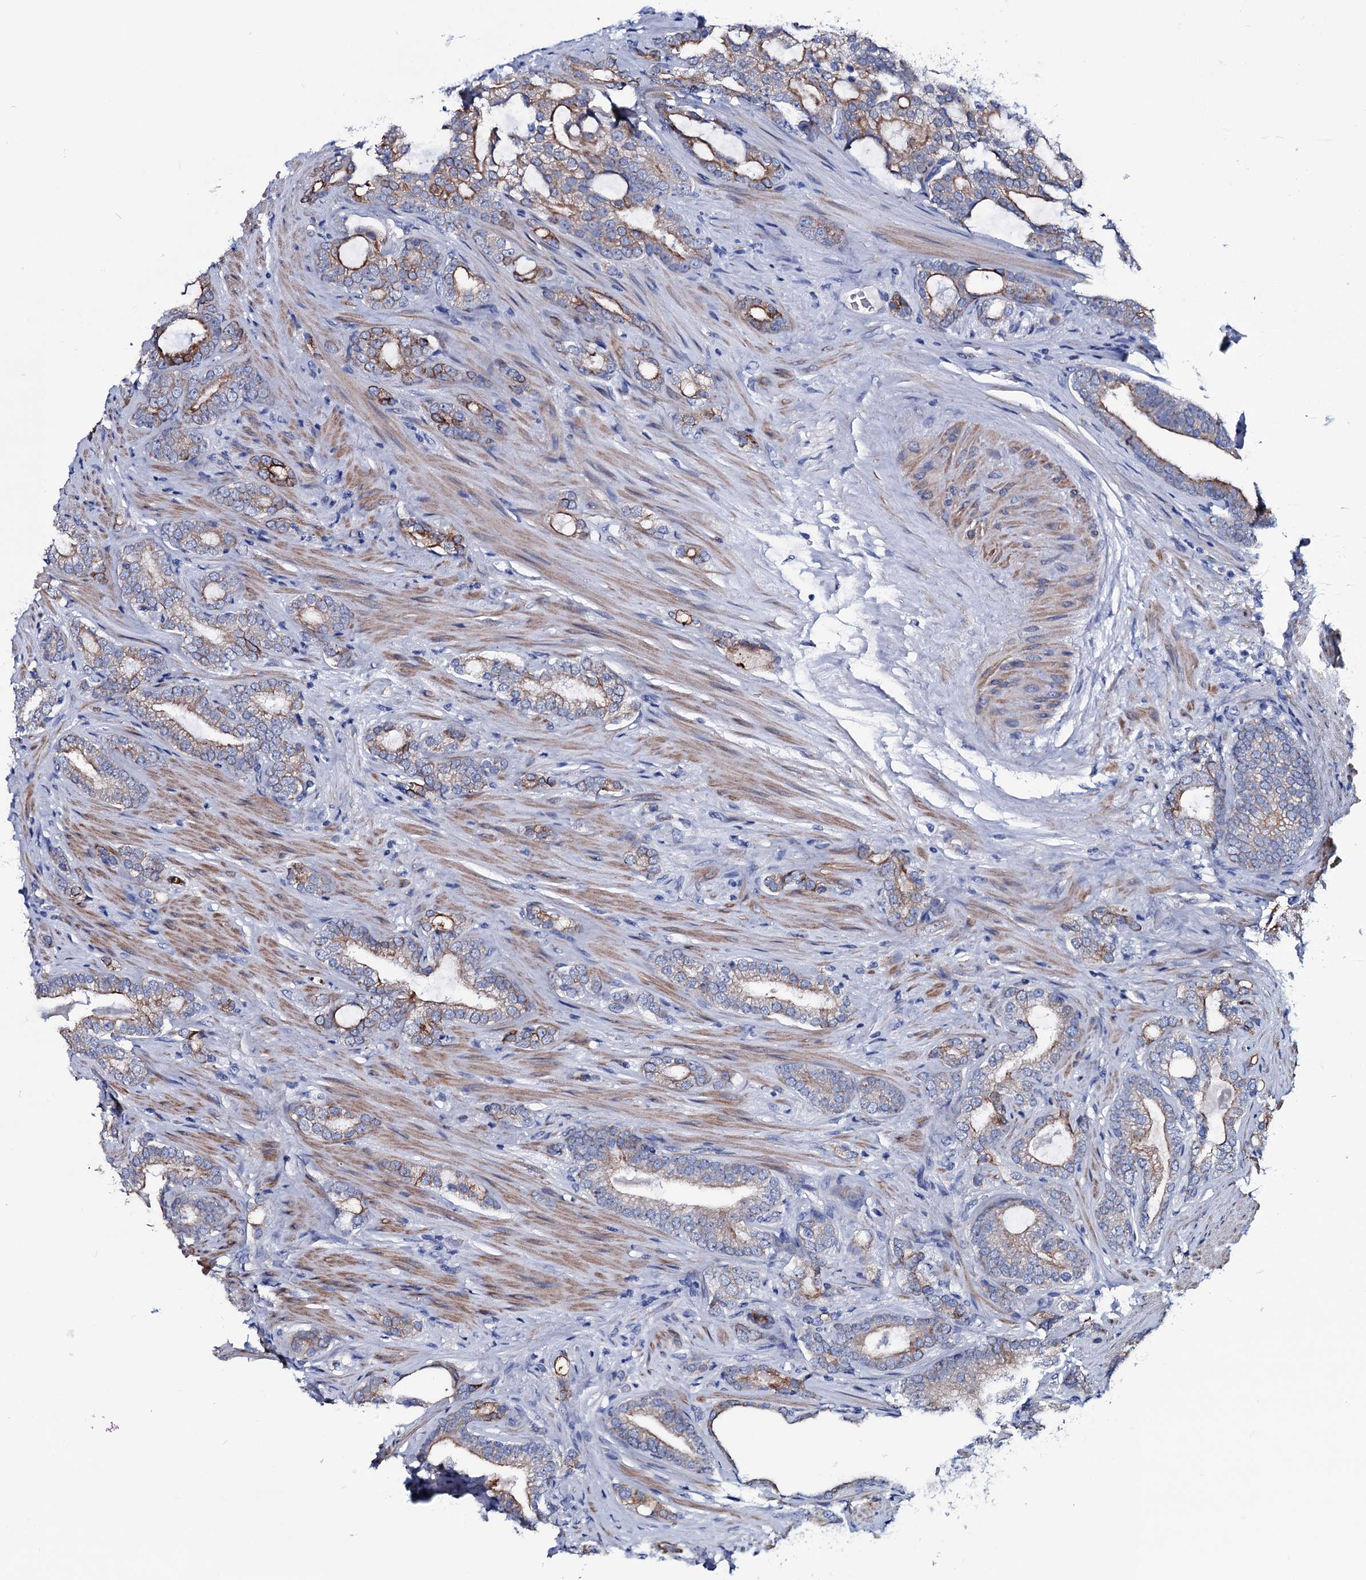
{"staining": {"intensity": "moderate", "quantity": "25%-75%", "location": "cytoplasmic/membranous"}, "tissue": "prostate cancer", "cell_type": "Tumor cells", "image_type": "cancer", "snomed": [{"axis": "morphology", "description": "Adenocarcinoma, High grade"}, {"axis": "topography", "description": "Prostate"}], "caption": "Prostate cancer (adenocarcinoma (high-grade)) stained with a brown dye demonstrates moderate cytoplasmic/membranous positive expression in approximately 25%-75% of tumor cells.", "gene": "GYS2", "patient": {"sex": "male", "age": 63}}